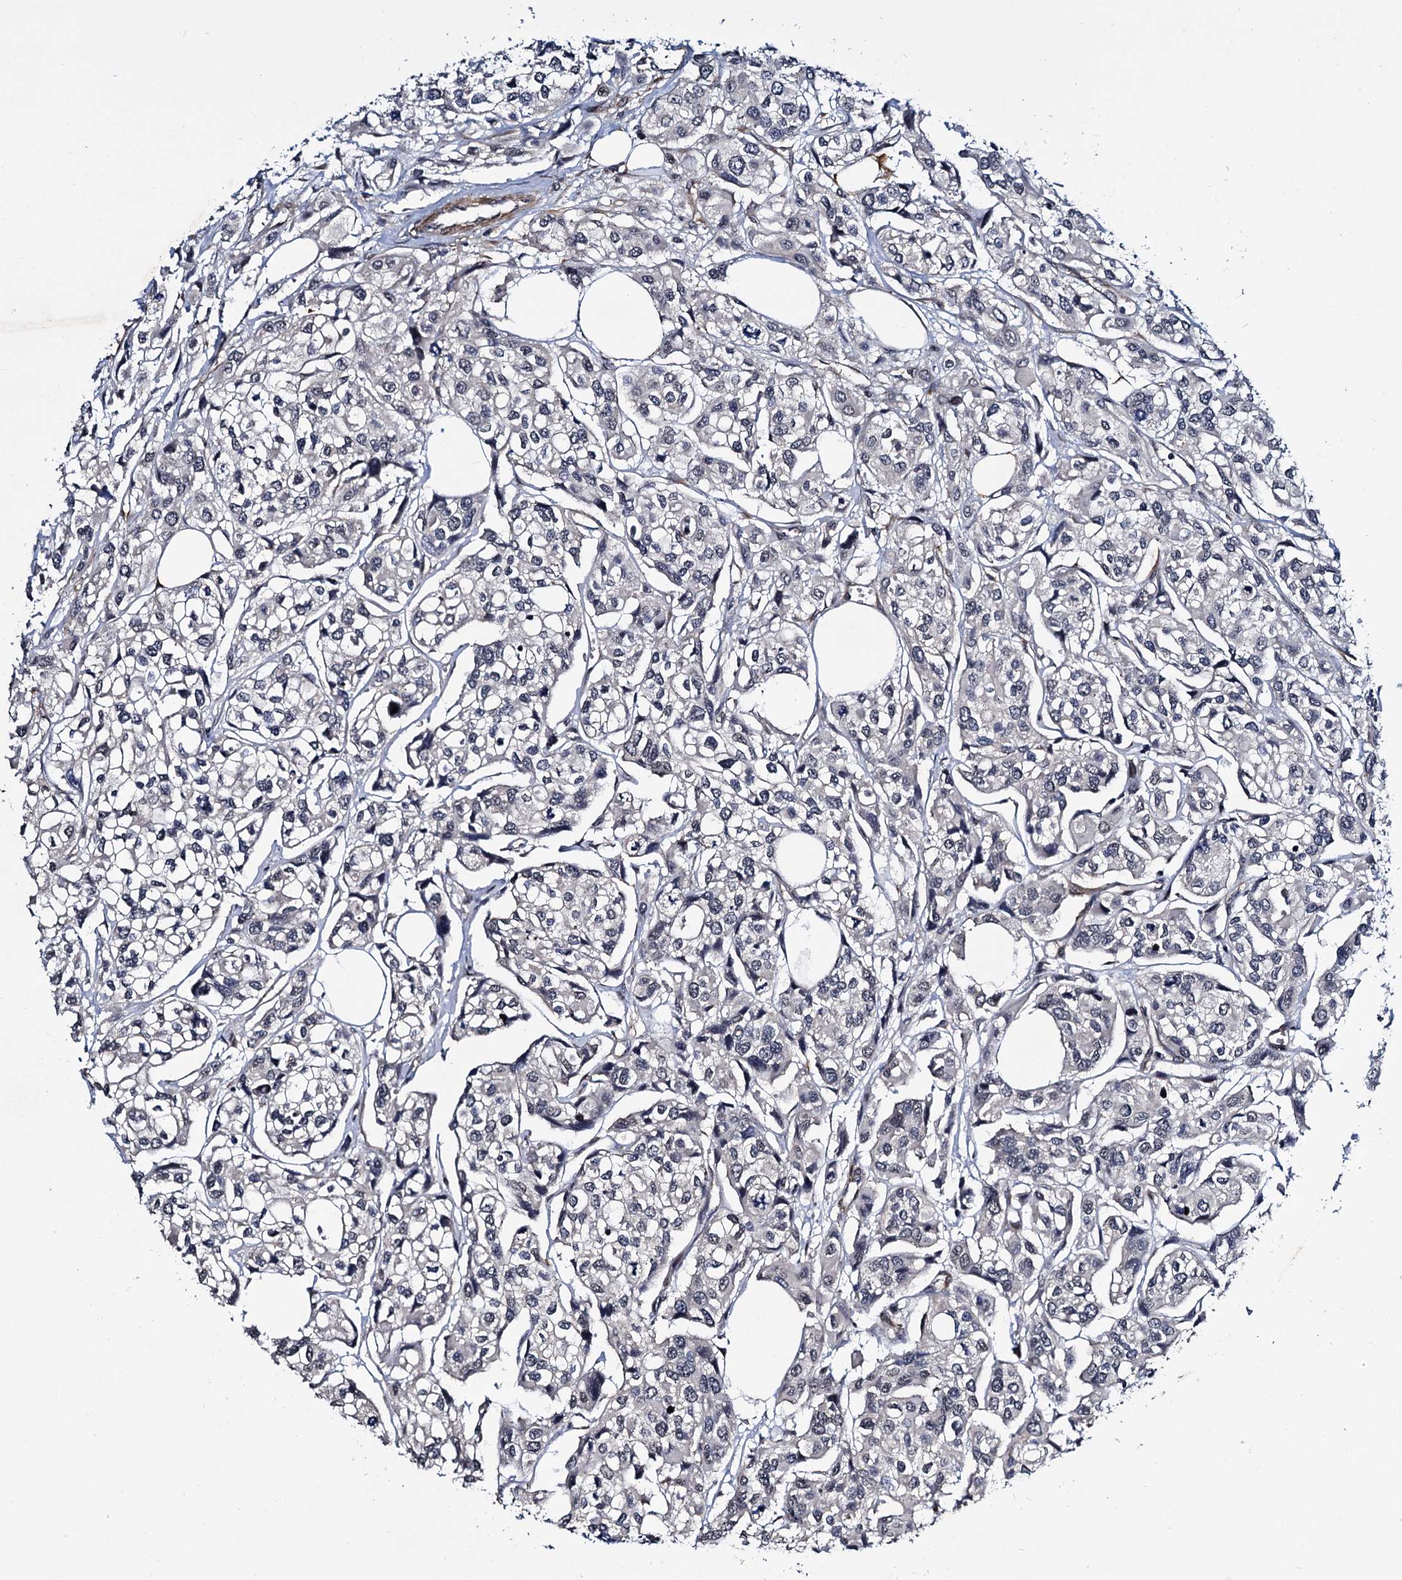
{"staining": {"intensity": "negative", "quantity": "none", "location": "none"}, "tissue": "urothelial cancer", "cell_type": "Tumor cells", "image_type": "cancer", "snomed": [{"axis": "morphology", "description": "Urothelial carcinoma, High grade"}, {"axis": "topography", "description": "Urinary bladder"}], "caption": "Immunohistochemistry (IHC) photomicrograph of human urothelial carcinoma (high-grade) stained for a protein (brown), which reveals no staining in tumor cells. (DAB IHC with hematoxylin counter stain).", "gene": "ARHGAP42", "patient": {"sex": "male", "age": 67}}